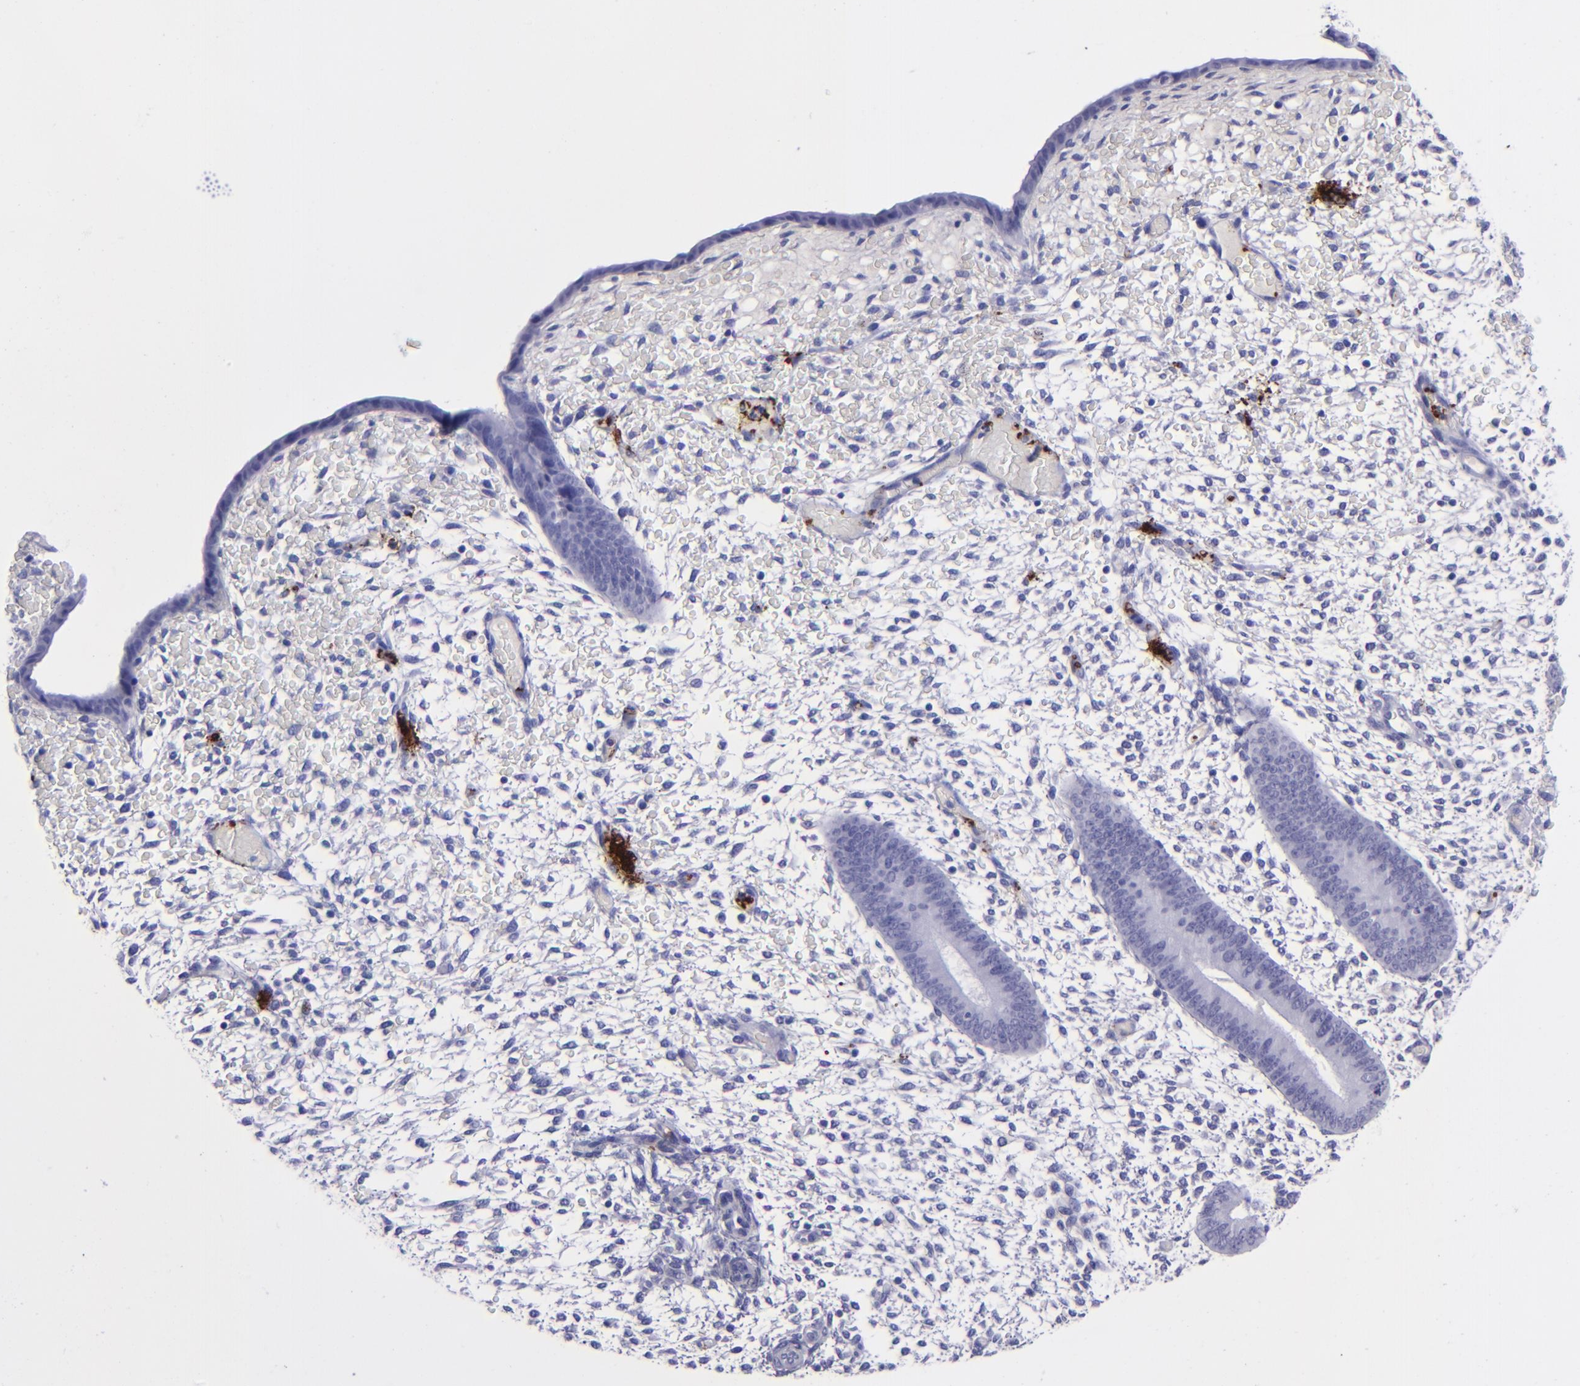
{"staining": {"intensity": "negative", "quantity": "none", "location": "none"}, "tissue": "endometrium", "cell_type": "Cells in endometrial stroma", "image_type": "normal", "snomed": [{"axis": "morphology", "description": "Normal tissue, NOS"}, {"axis": "topography", "description": "Endometrium"}], "caption": "The histopathology image demonstrates no significant positivity in cells in endometrial stroma of endometrium.", "gene": "EFCAB13", "patient": {"sex": "female", "age": 42}}